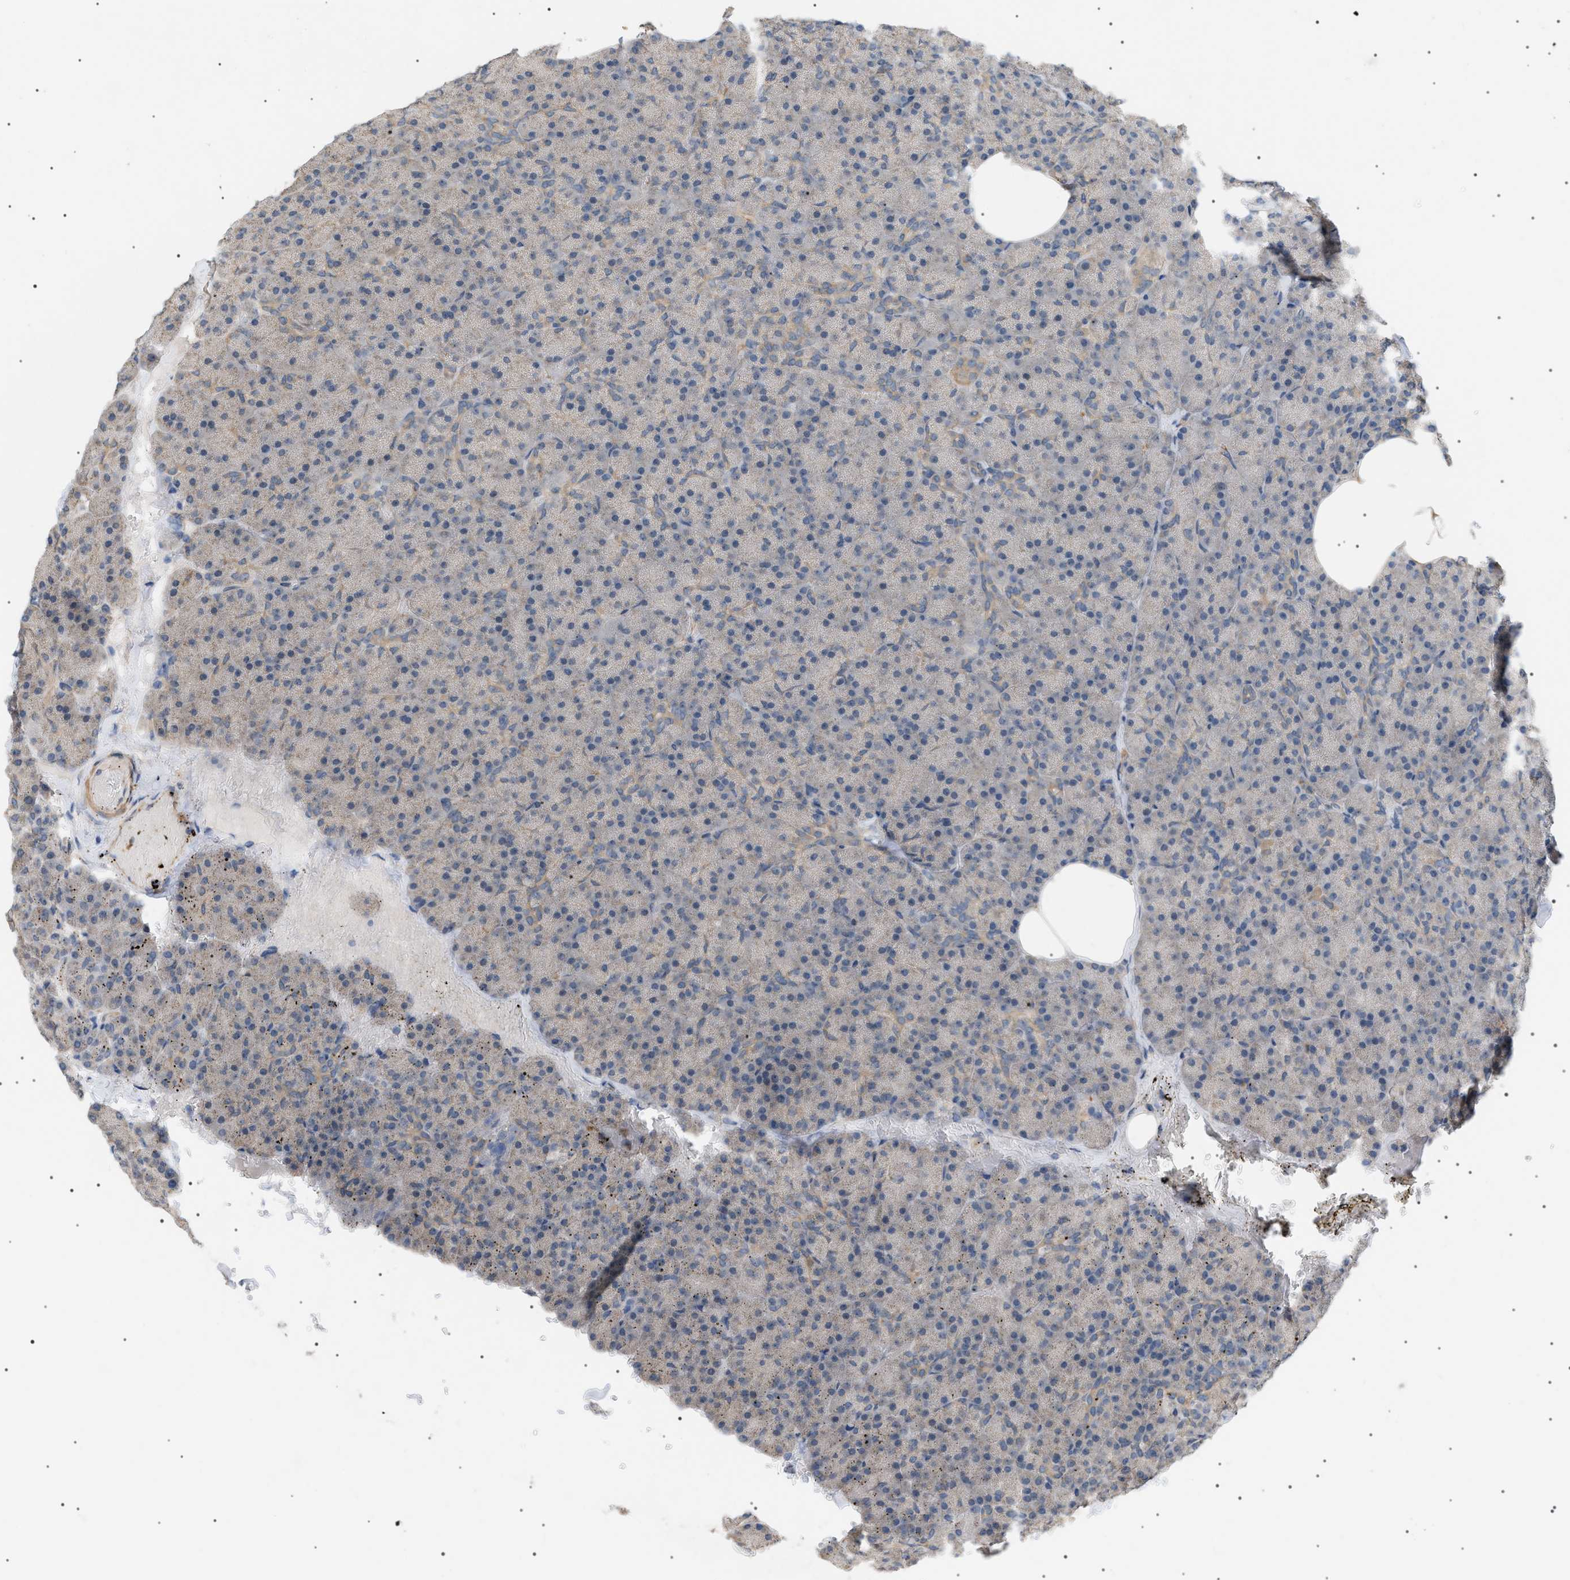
{"staining": {"intensity": "weak", "quantity": "25%-75%", "location": "cytoplasmic/membranous"}, "tissue": "pancreas", "cell_type": "Exocrine glandular cells", "image_type": "normal", "snomed": [{"axis": "morphology", "description": "Normal tissue, NOS"}, {"axis": "topography", "description": "Pancreas"}], "caption": "Immunohistochemical staining of benign pancreas shows weak cytoplasmic/membranous protein staining in approximately 25%-75% of exocrine glandular cells. (Stains: DAB (3,3'-diaminobenzidine) in brown, nuclei in blue, Microscopy: brightfield microscopy at high magnification).", "gene": "IRS2", "patient": {"sex": "female", "age": 35}}